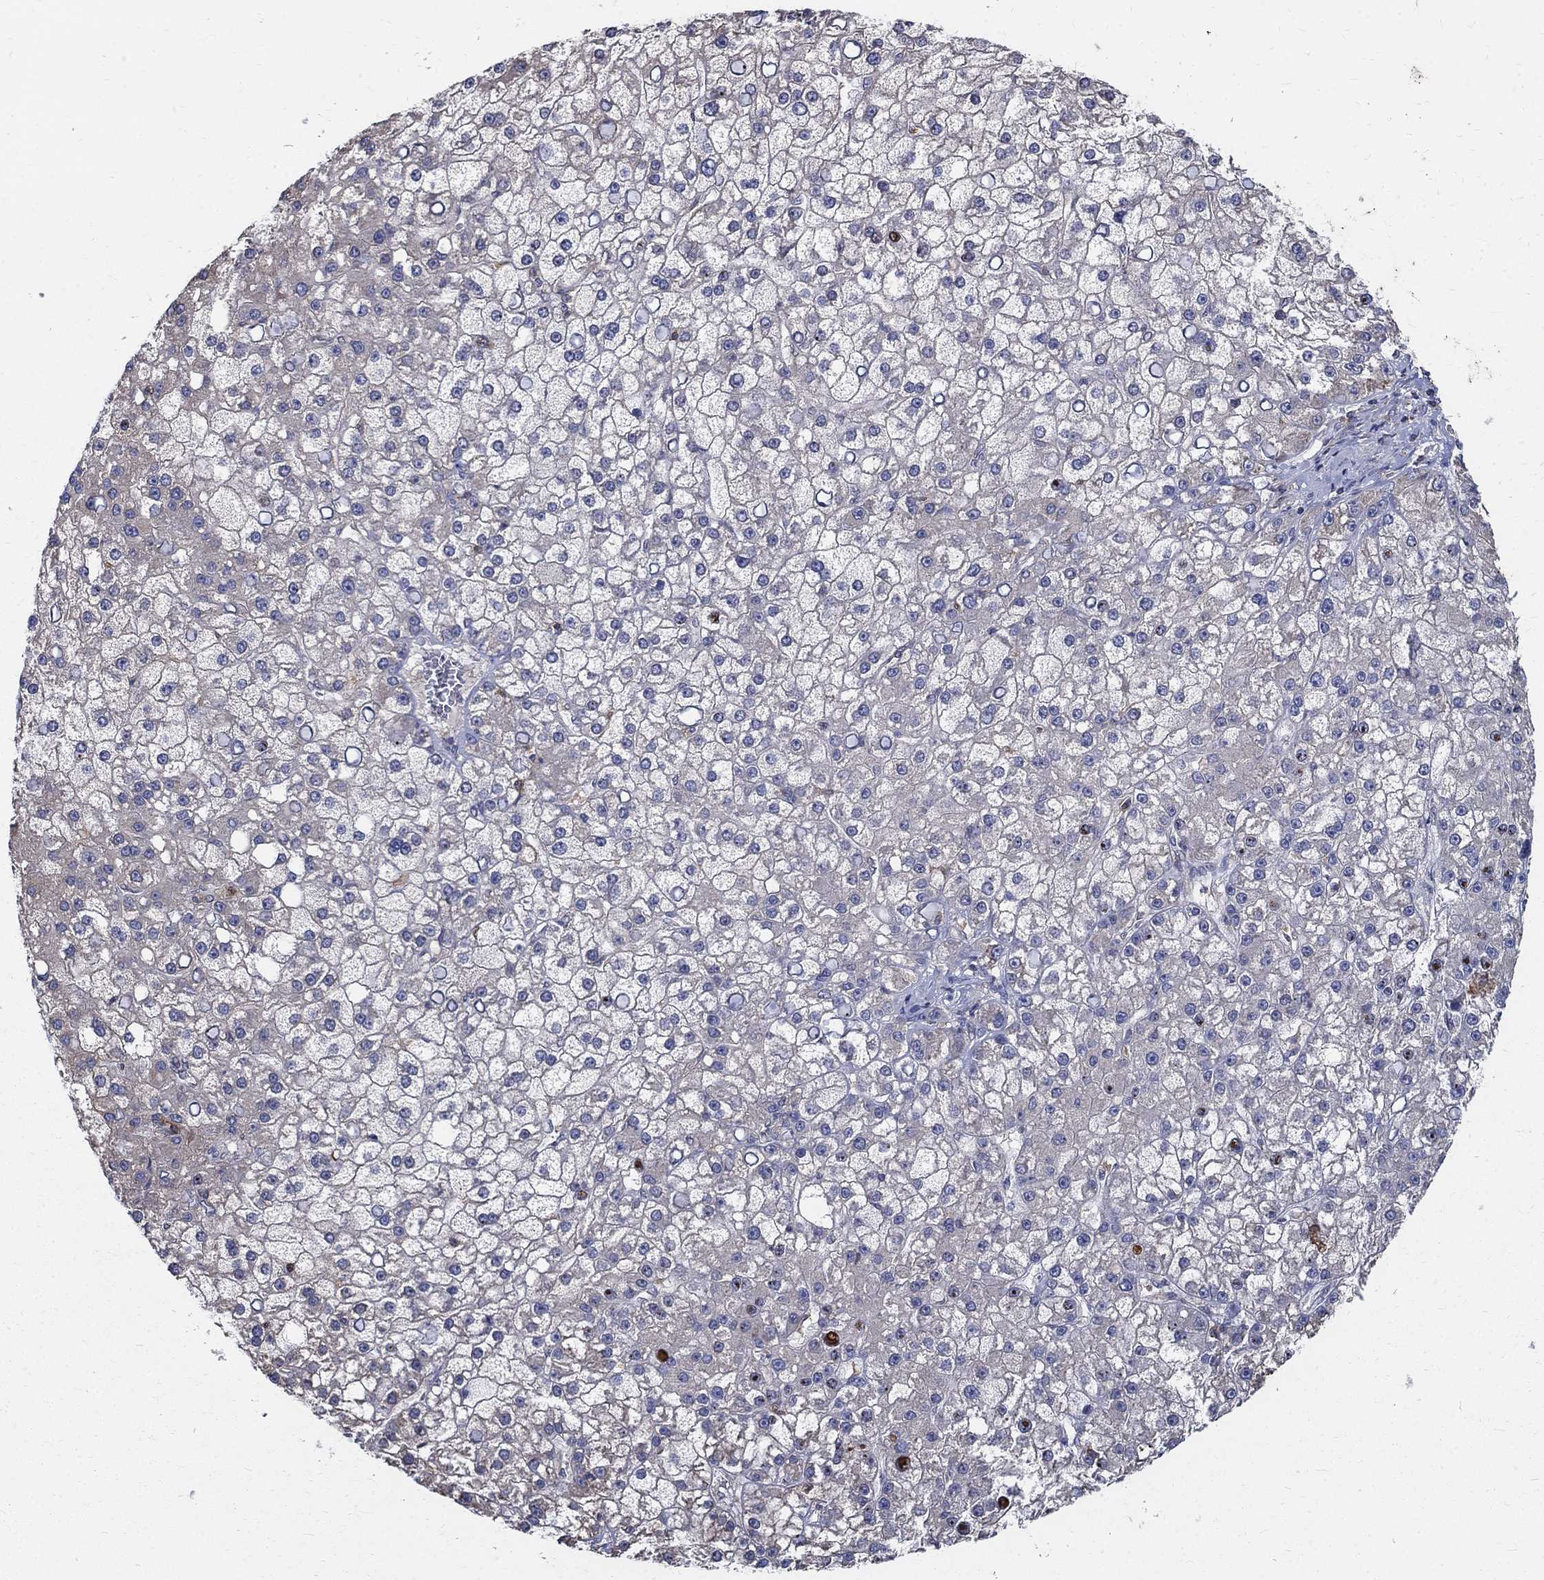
{"staining": {"intensity": "negative", "quantity": "none", "location": "none"}, "tissue": "liver cancer", "cell_type": "Tumor cells", "image_type": "cancer", "snomed": [{"axis": "morphology", "description": "Carcinoma, Hepatocellular, NOS"}, {"axis": "topography", "description": "Liver"}], "caption": "A high-resolution micrograph shows immunohistochemistry staining of liver hepatocellular carcinoma, which displays no significant expression in tumor cells.", "gene": "AGAP2", "patient": {"sex": "male", "age": 67}}